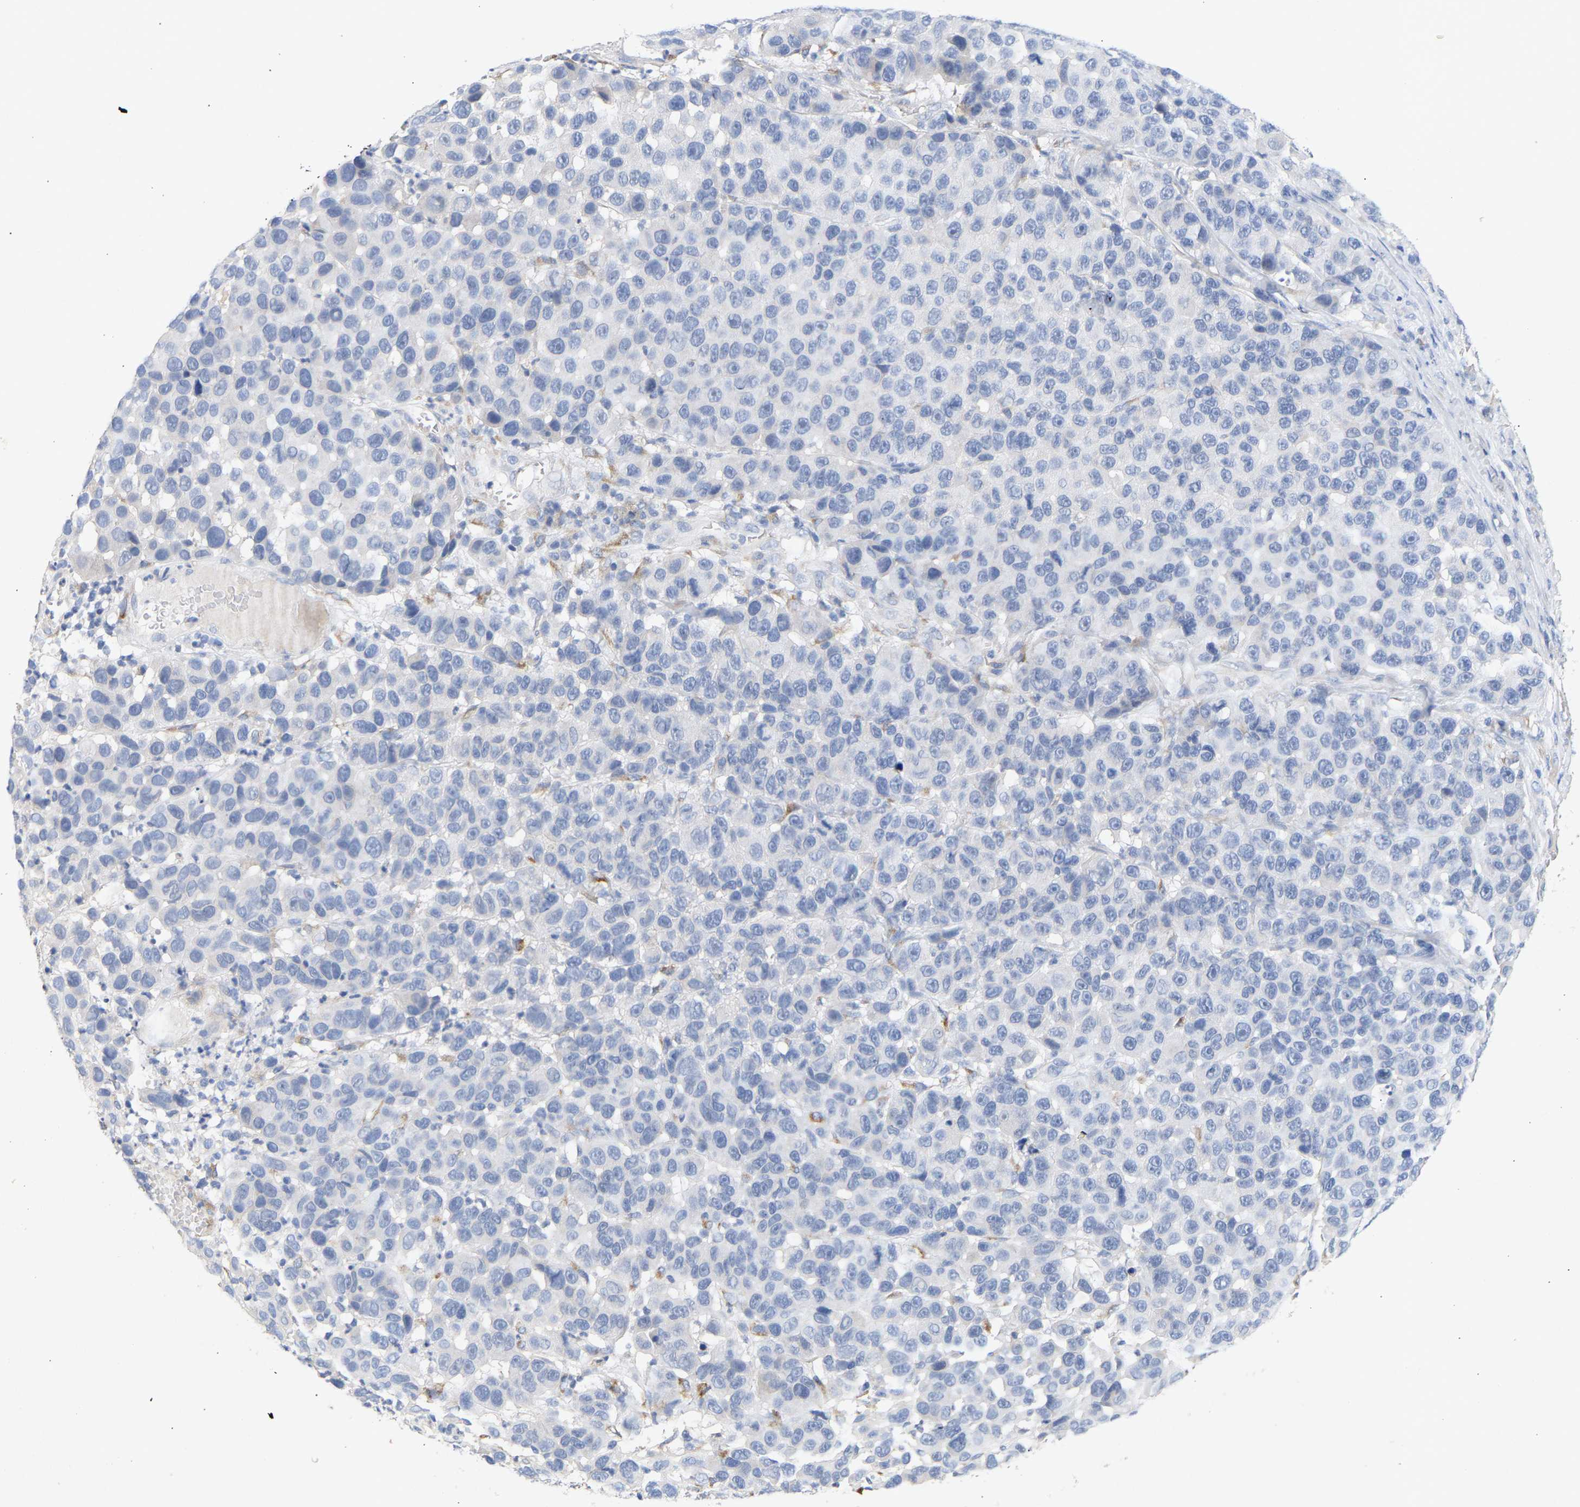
{"staining": {"intensity": "negative", "quantity": "none", "location": "none"}, "tissue": "melanoma", "cell_type": "Tumor cells", "image_type": "cancer", "snomed": [{"axis": "morphology", "description": "Malignant melanoma, NOS"}, {"axis": "topography", "description": "Skin"}], "caption": "Photomicrograph shows no significant protein staining in tumor cells of melanoma.", "gene": "SELENOM", "patient": {"sex": "male", "age": 53}}